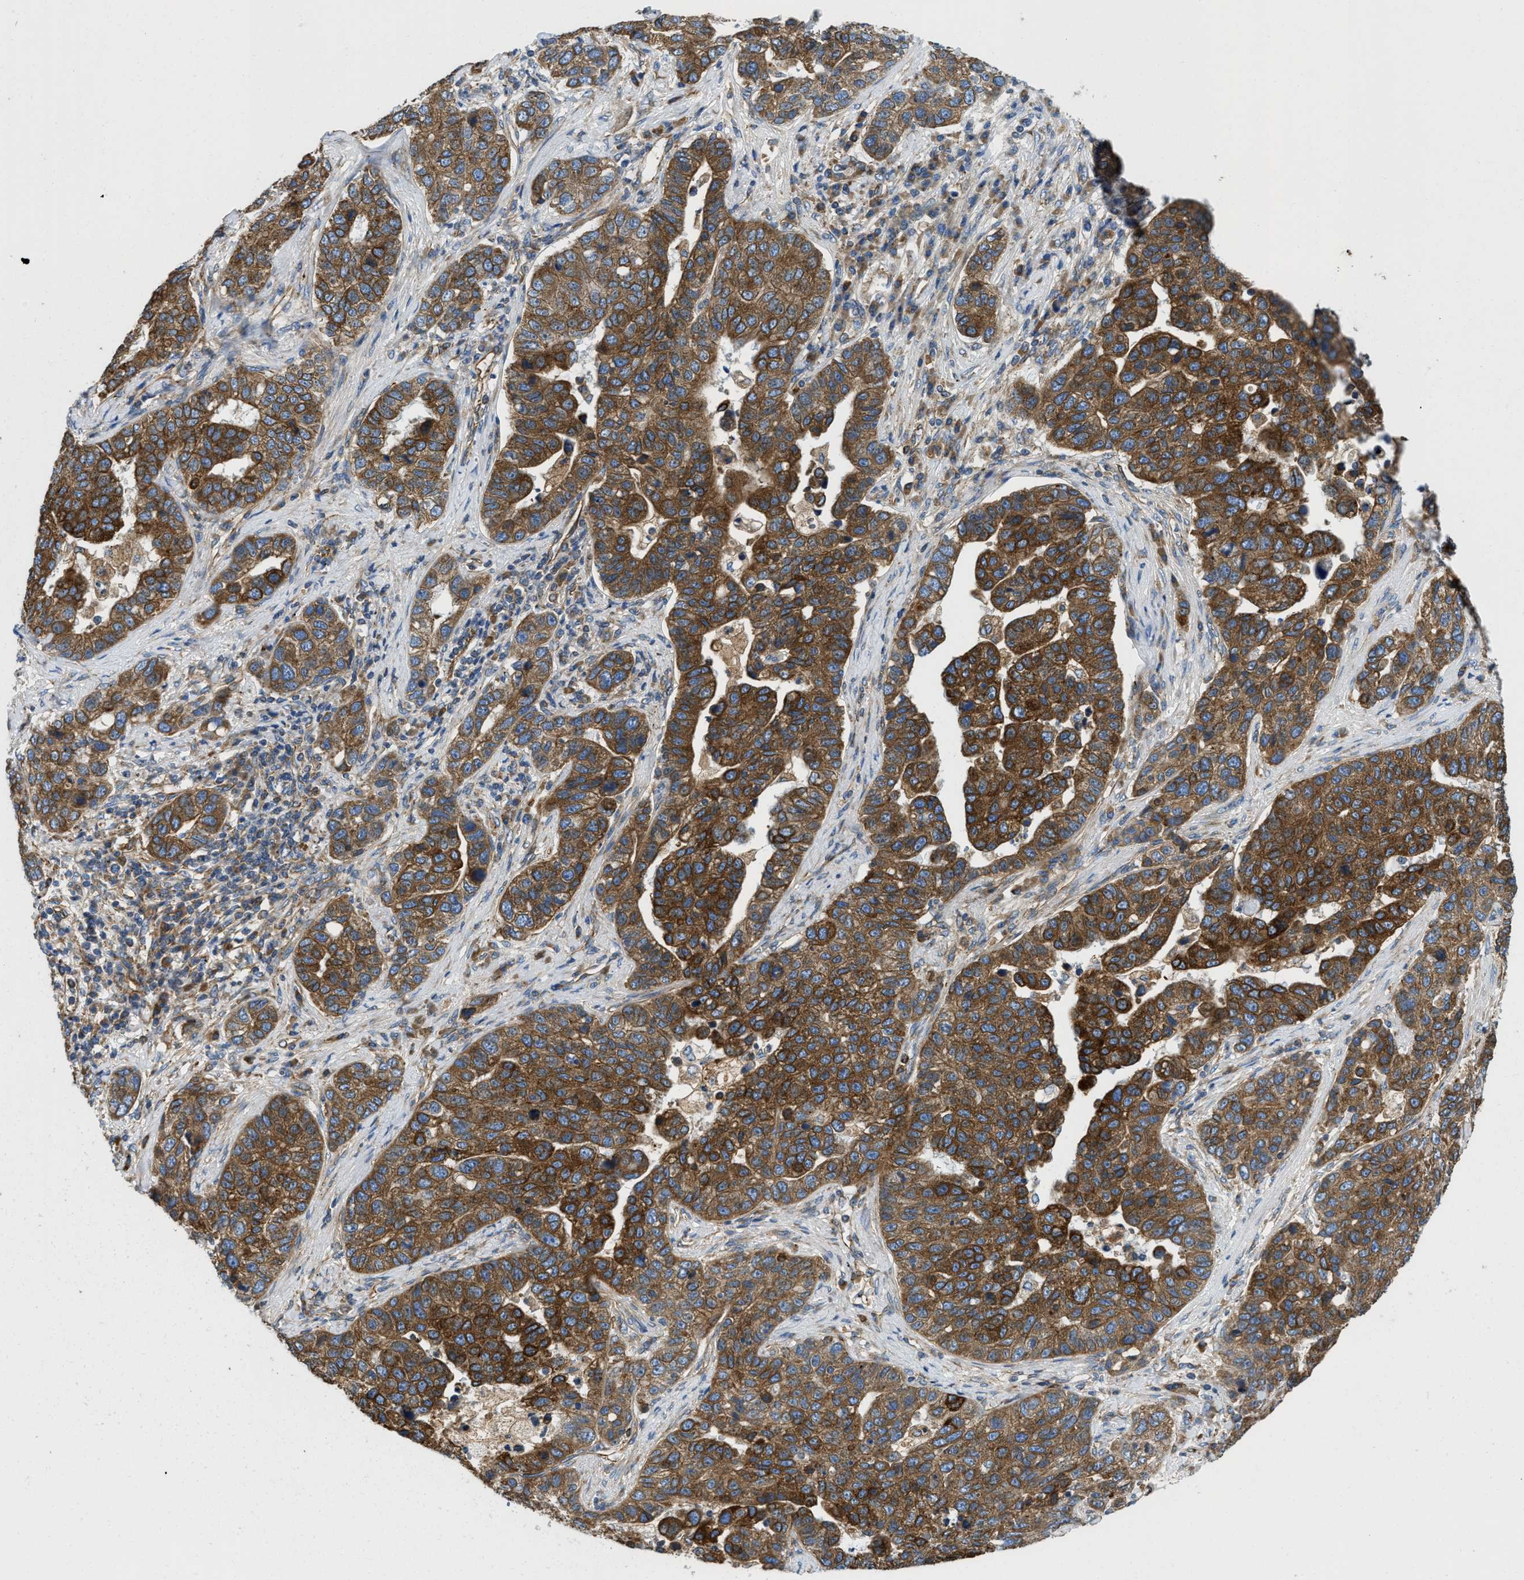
{"staining": {"intensity": "strong", "quantity": ">75%", "location": "cytoplasmic/membranous"}, "tissue": "pancreatic cancer", "cell_type": "Tumor cells", "image_type": "cancer", "snomed": [{"axis": "morphology", "description": "Adenocarcinoma, NOS"}, {"axis": "topography", "description": "Pancreas"}], "caption": "Approximately >75% of tumor cells in human pancreatic cancer demonstrate strong cytoplasmic/membranous protein positivity as visualized by brown immunohistochemical staining.", "gene": "HSD17B12", "patient": {"sex": "female", "age": 61}}